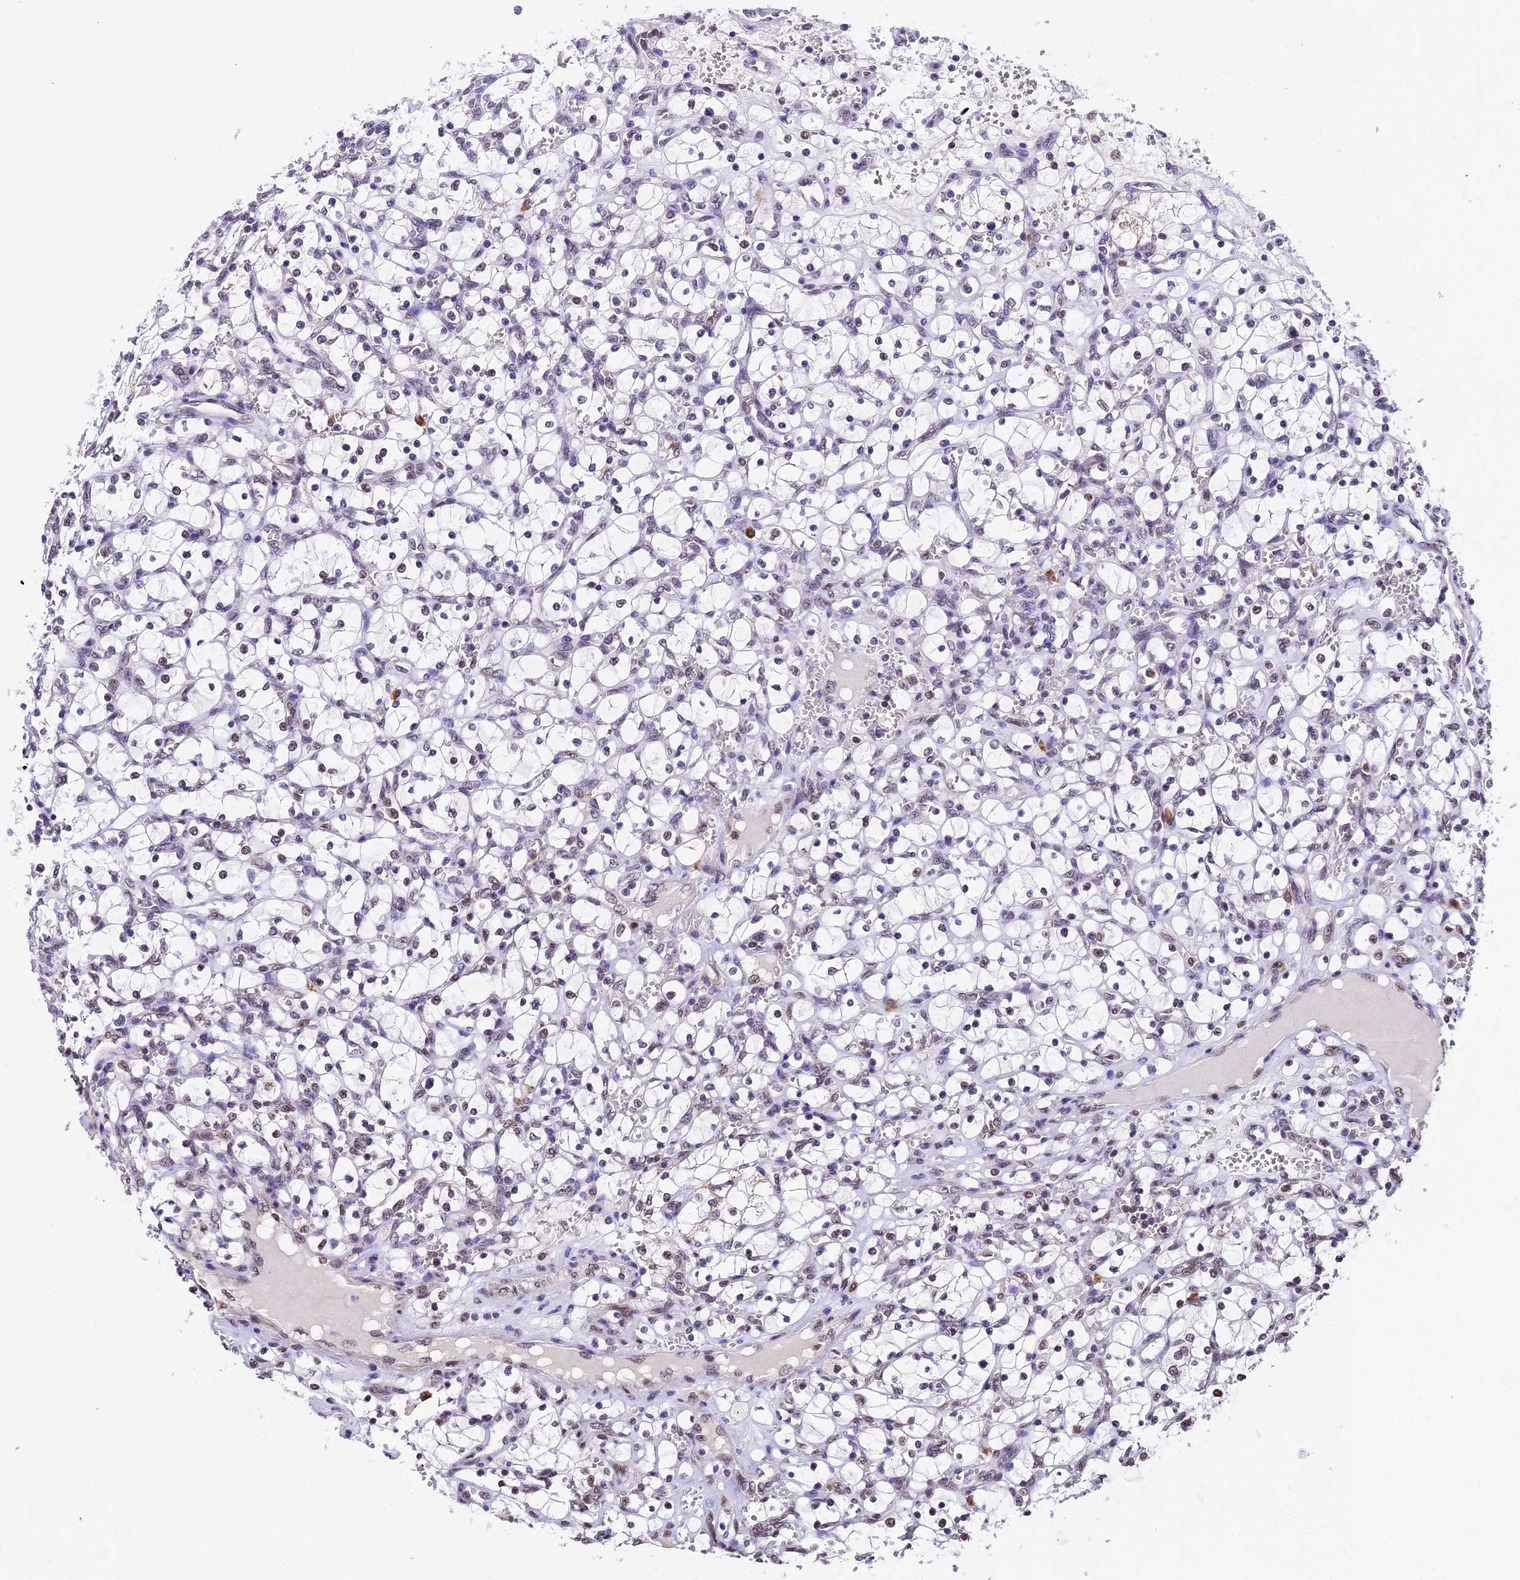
{"staining": {"intensity": "negative", "quantity": "none", "location": "none"}, "tissue": "renal cancer", "cell_type": "Tumor cells", "image_type": "cancer", "snomed": [{"axis": "morphology", "description": "Adenocarcinoma, NOS"}, {"axis": "topography", "description": "Kidney"}], "caption": "Immunohistochemical staining of human renal adenocarcinoma exhibits no significant expression in tumor cells.", "gene": "CARS2", "patient": {"sex": "female", "age": 69}}